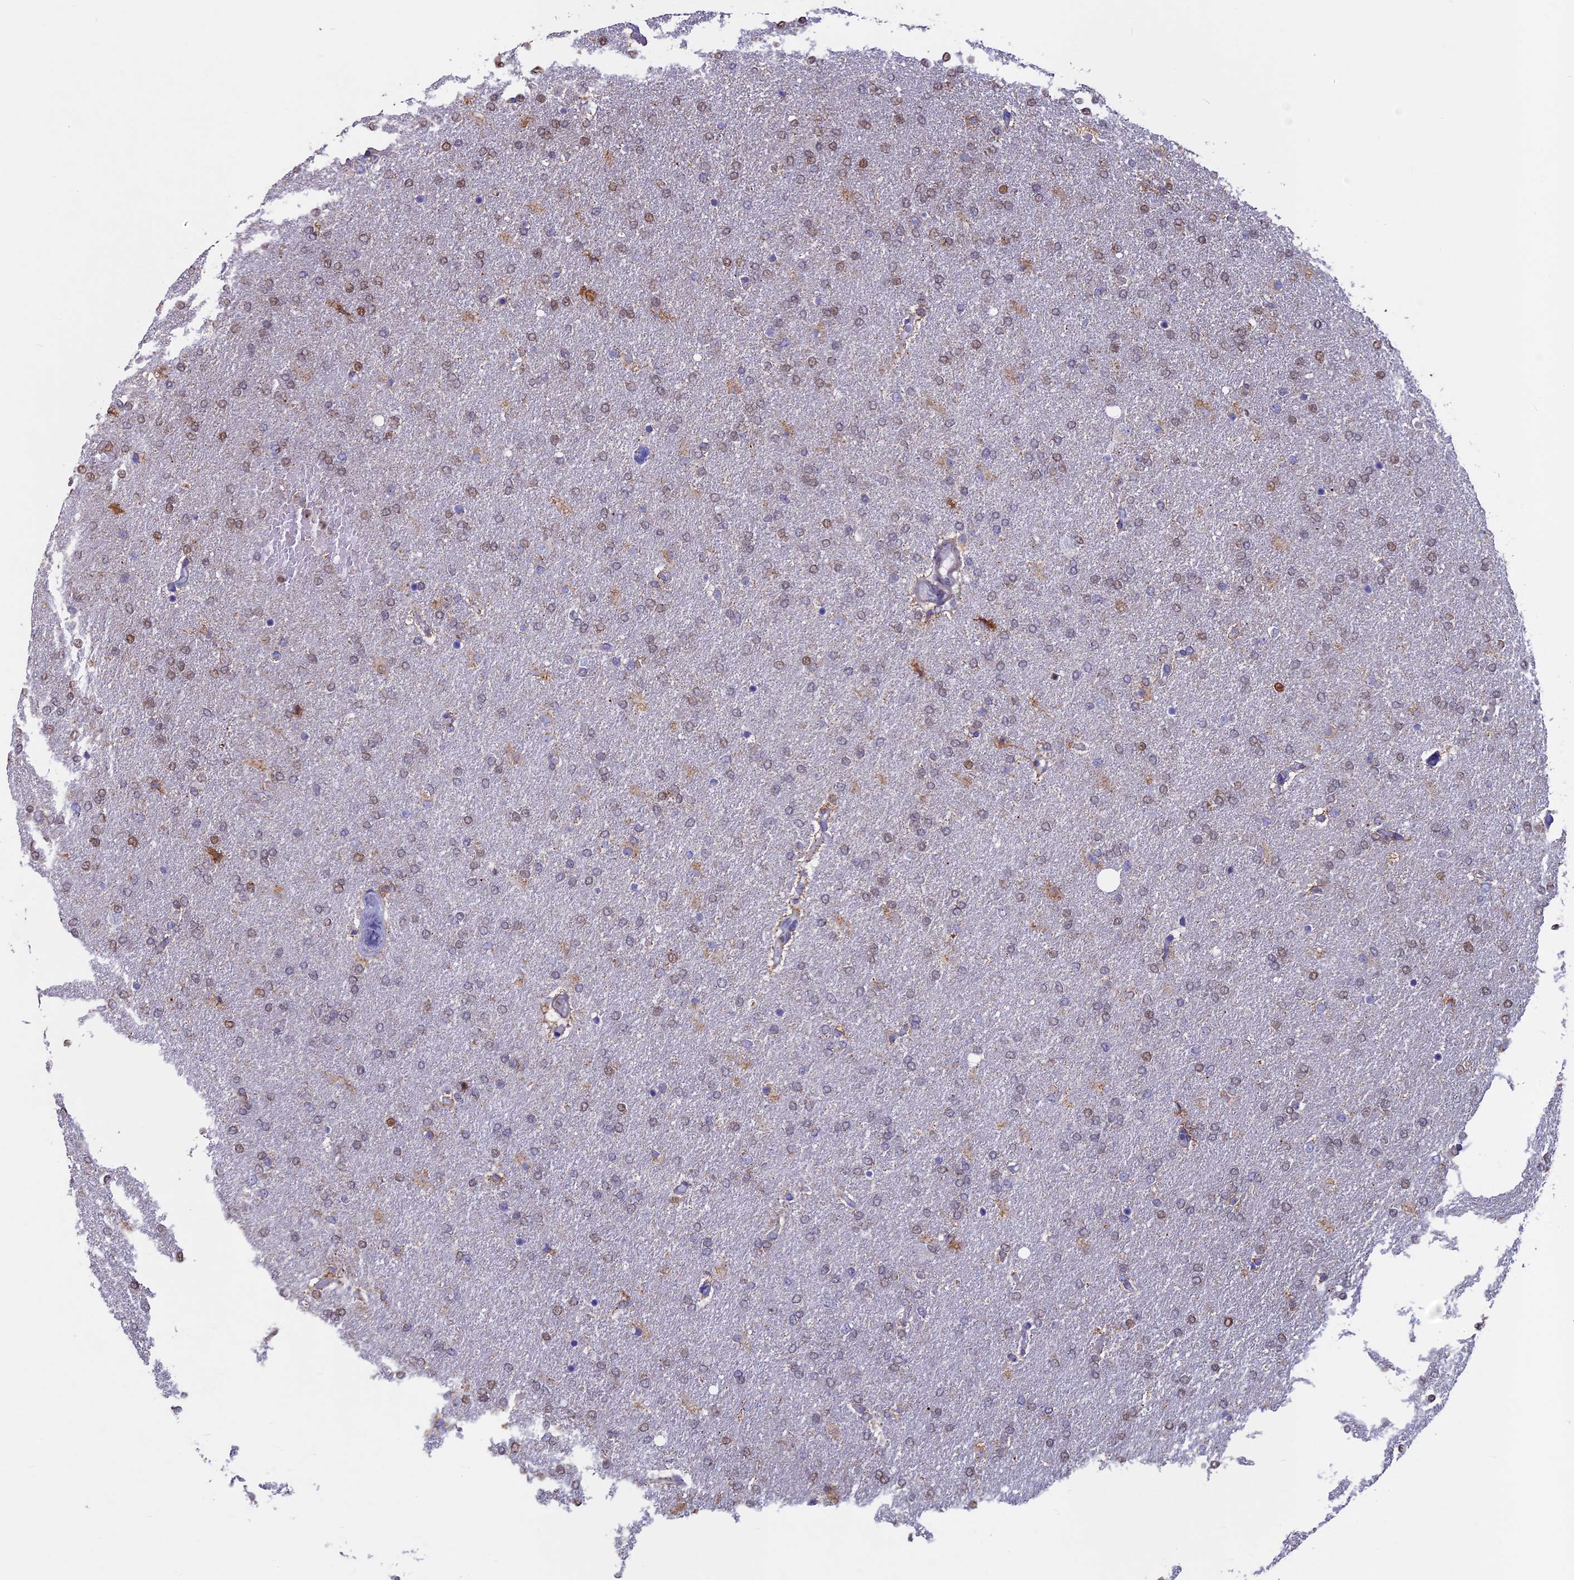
{"staining": {"intensity": "weak", "quantity": "<25%", "location": "nuclear"}, "tissue": "glioma", "cell_type": "Tumor cells", "image_type": "cancer", "snomed": [{"axis": "morphology", "description": "Glioma, malignant, High grade"}, {"axis": "topography", "description": "Brain"}], "caption": "Immunohistochemistry micrograph of glioma stained for a protein (brown), which displays no staining in tumor cells.", "gene": "ACSS1", "patient": {"sex": "male", "age": 72}}